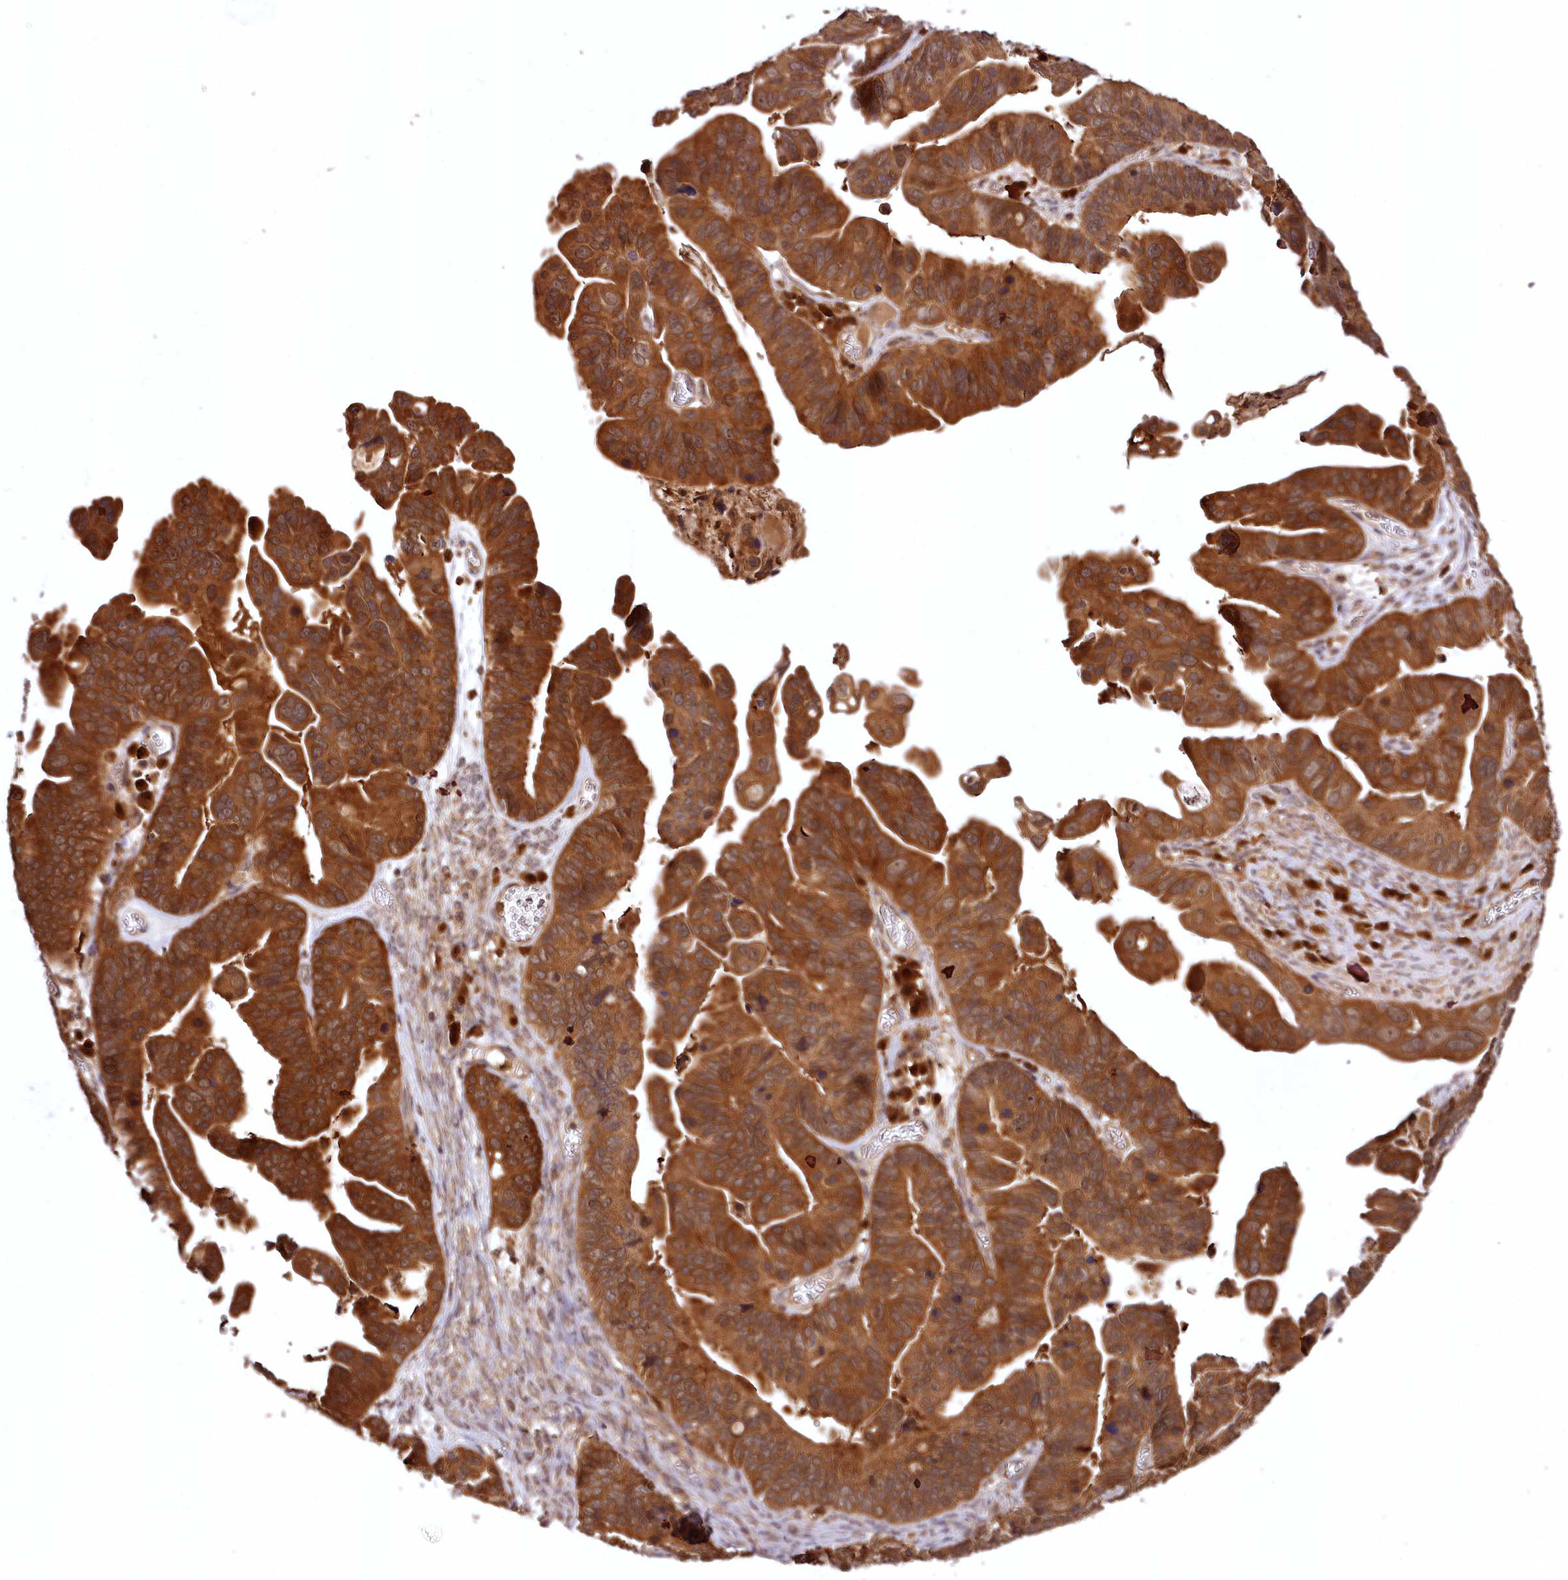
{"staining": {"intensity": "strong", "quantity": ">75%", "location": "cytoplasmic/membranous"}, "tissue": "ovarian cancer", "cell_type": "Tumor cells", "image_type": "cancer", "snomed": [{"axis": "morphology", "description": "Cystadenocarcinoma, serous, NOS"}, {"axis": "topography", "description": "Ovary"}], "caption": "IHC (DAB) staining of human ovarian cancer exhibits strong cytoplasmic/membranous protein positivity in approximately >75% of tumor cells. (IHC, brightfield microscopy, high magnification).", "gene": "TTC12", "patient": {"sex": "female", "age": 56}}